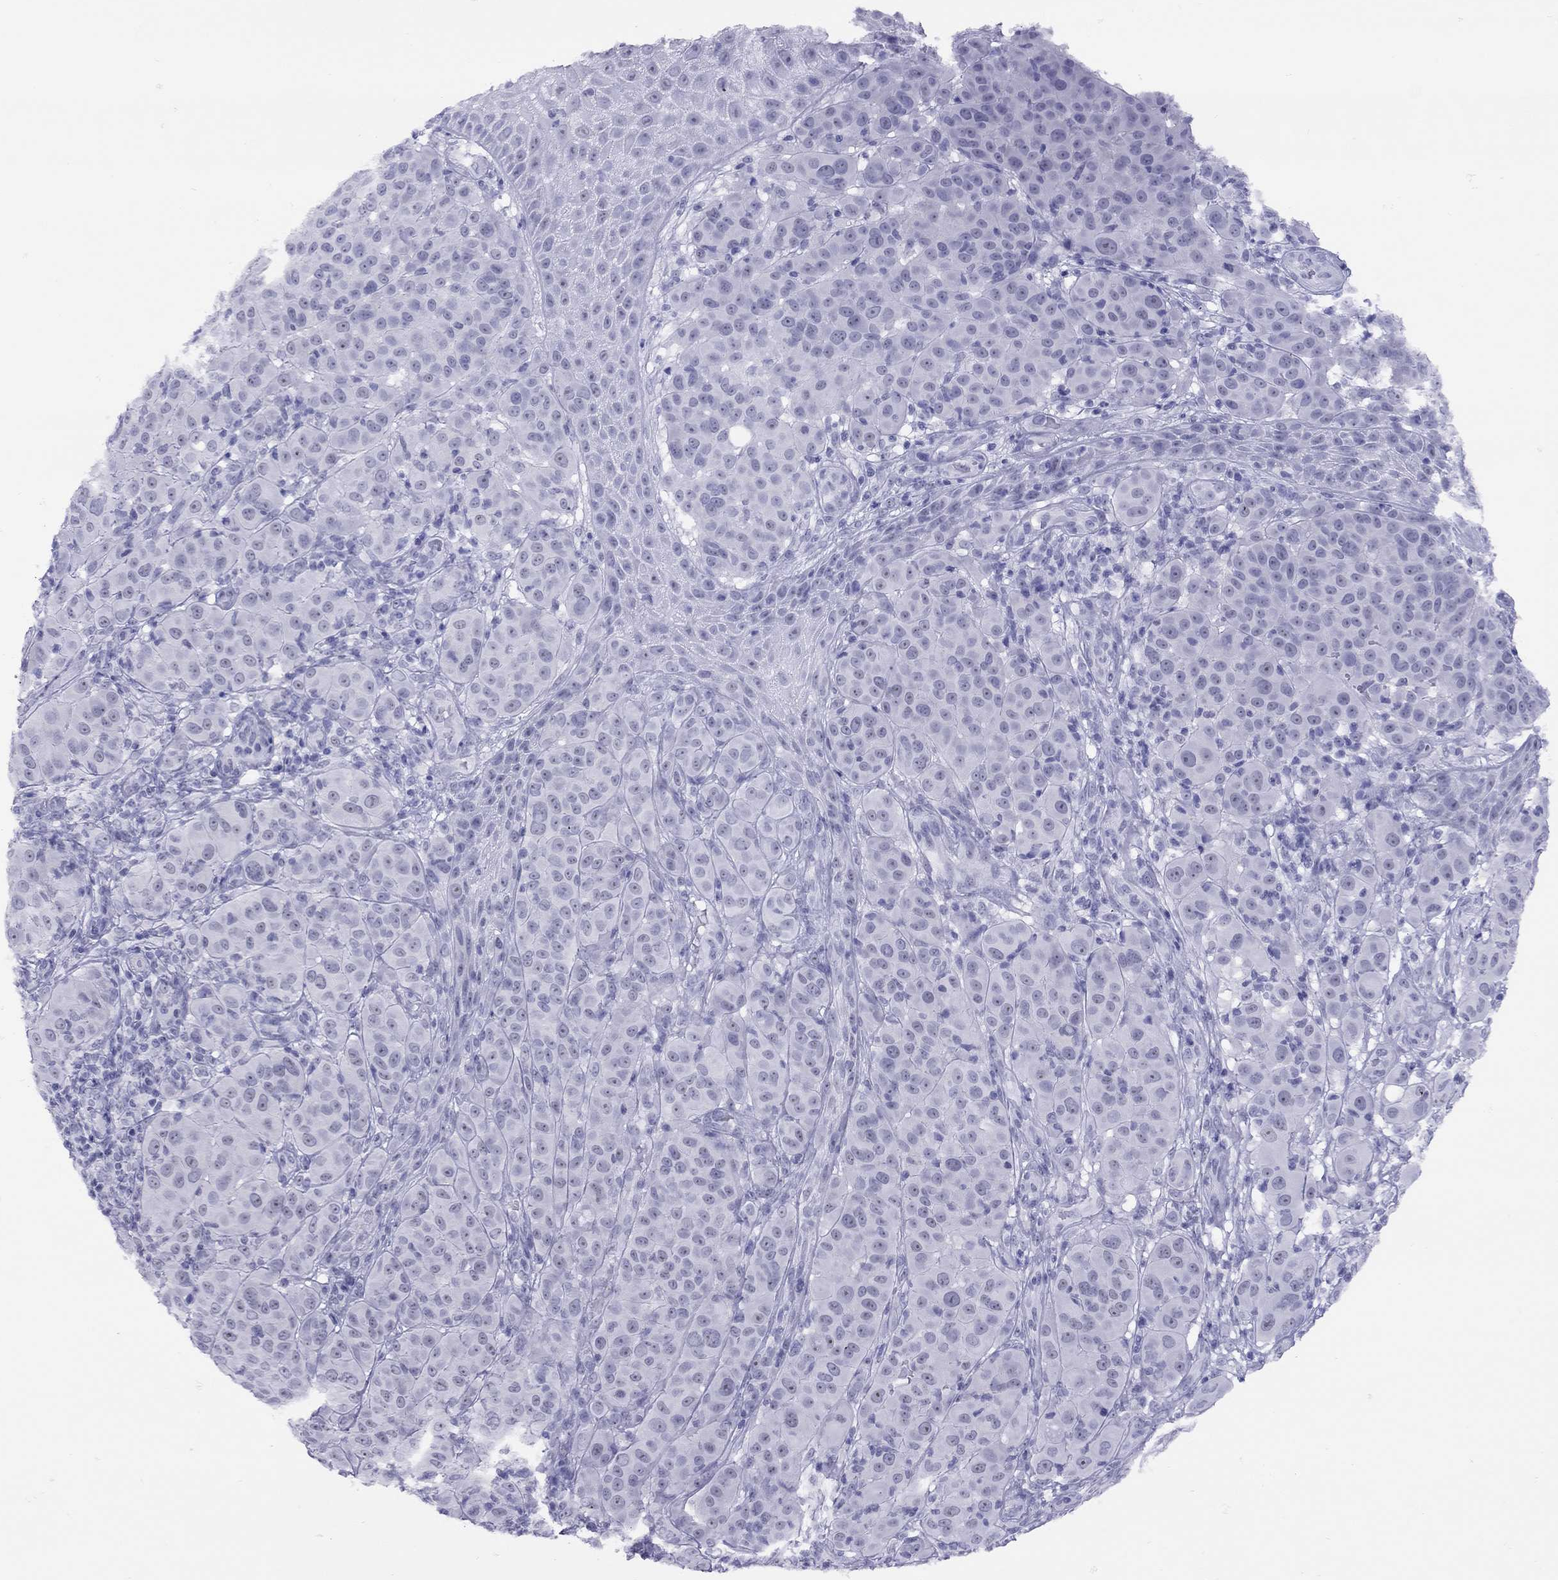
{"staining": {"intensity": "negative", "quantity": "none", "location": "none"}, "tissue": "melanoma", "cell_type": "Tumor cells", "image_type": "cancer", "snomed": [{"axis": "morphology", "description": "Malignant melanoma, NOS"}, {"axis": "topography", "description": "Skin"}], "caption": "Human melanoma stained for a protein using IHC shows no staining in tumor cells.", "gene": "LYAR", "patient": {"sex": "female", "age": 87}}